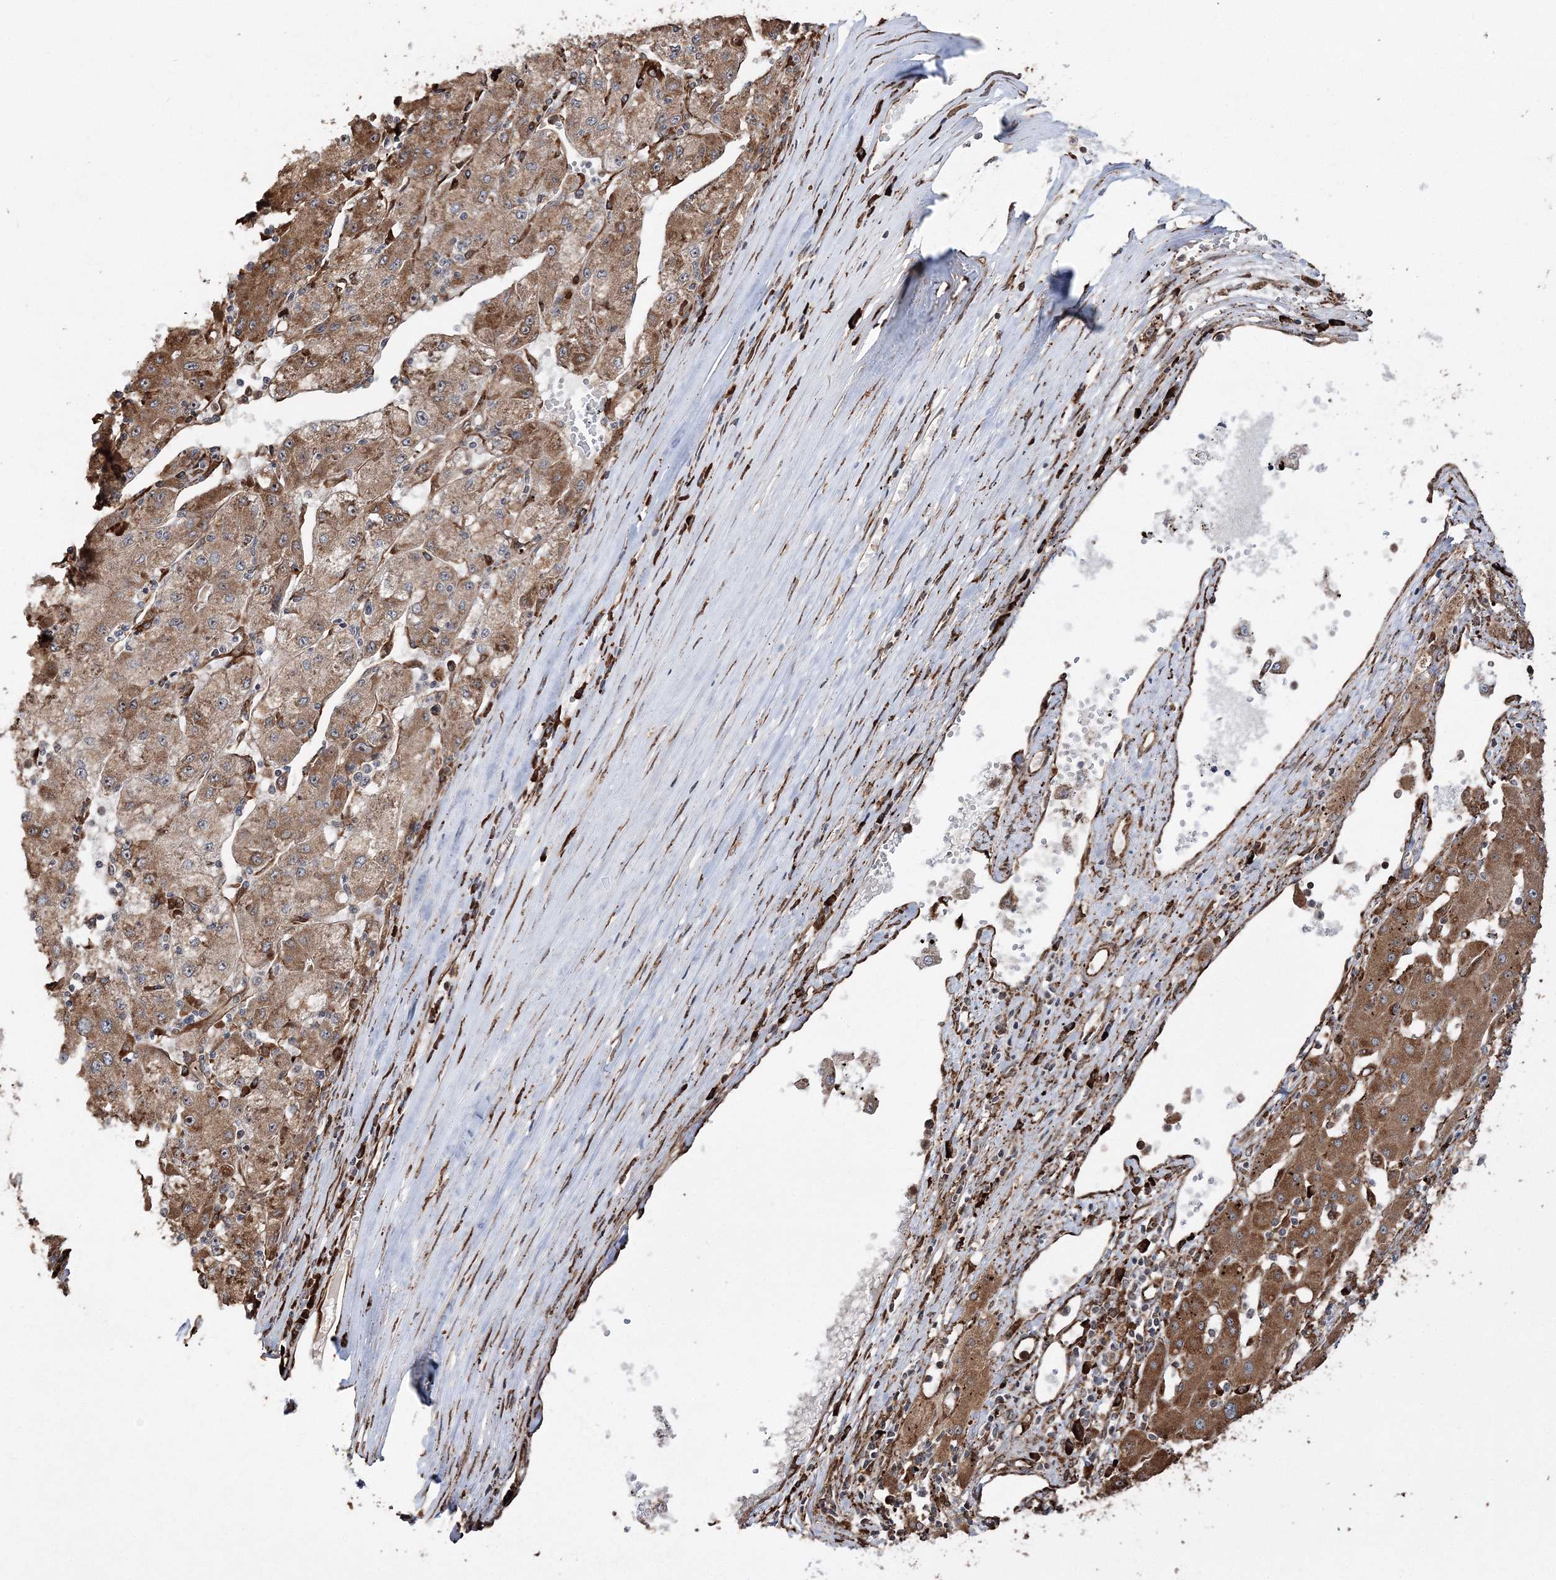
{"staining": {"intensity": "moderate", "quantity": ">75%", "location": "cytoplasmic/membranous"}, "tissue": "liver cancer", "cell_type": "Tumor cells", "image_type": "cancer", "snomed": [{"axis": "morphology", "description": "Carcinoma, Hepatocellular, NOS"}, {"axis": "topography", "description": "Liver"}], "caption": "Moderate cytoplasmic/membranous positivity is seen in about >75% of tumor cells in liver hepatocellular carcinoma. (Stains: DAB in brown, nuclei in blue, Microscopy: brightfield microscopy at high magnification).", "gene": "SCRN3", "patient": {"sex": "male", "age": 72}}